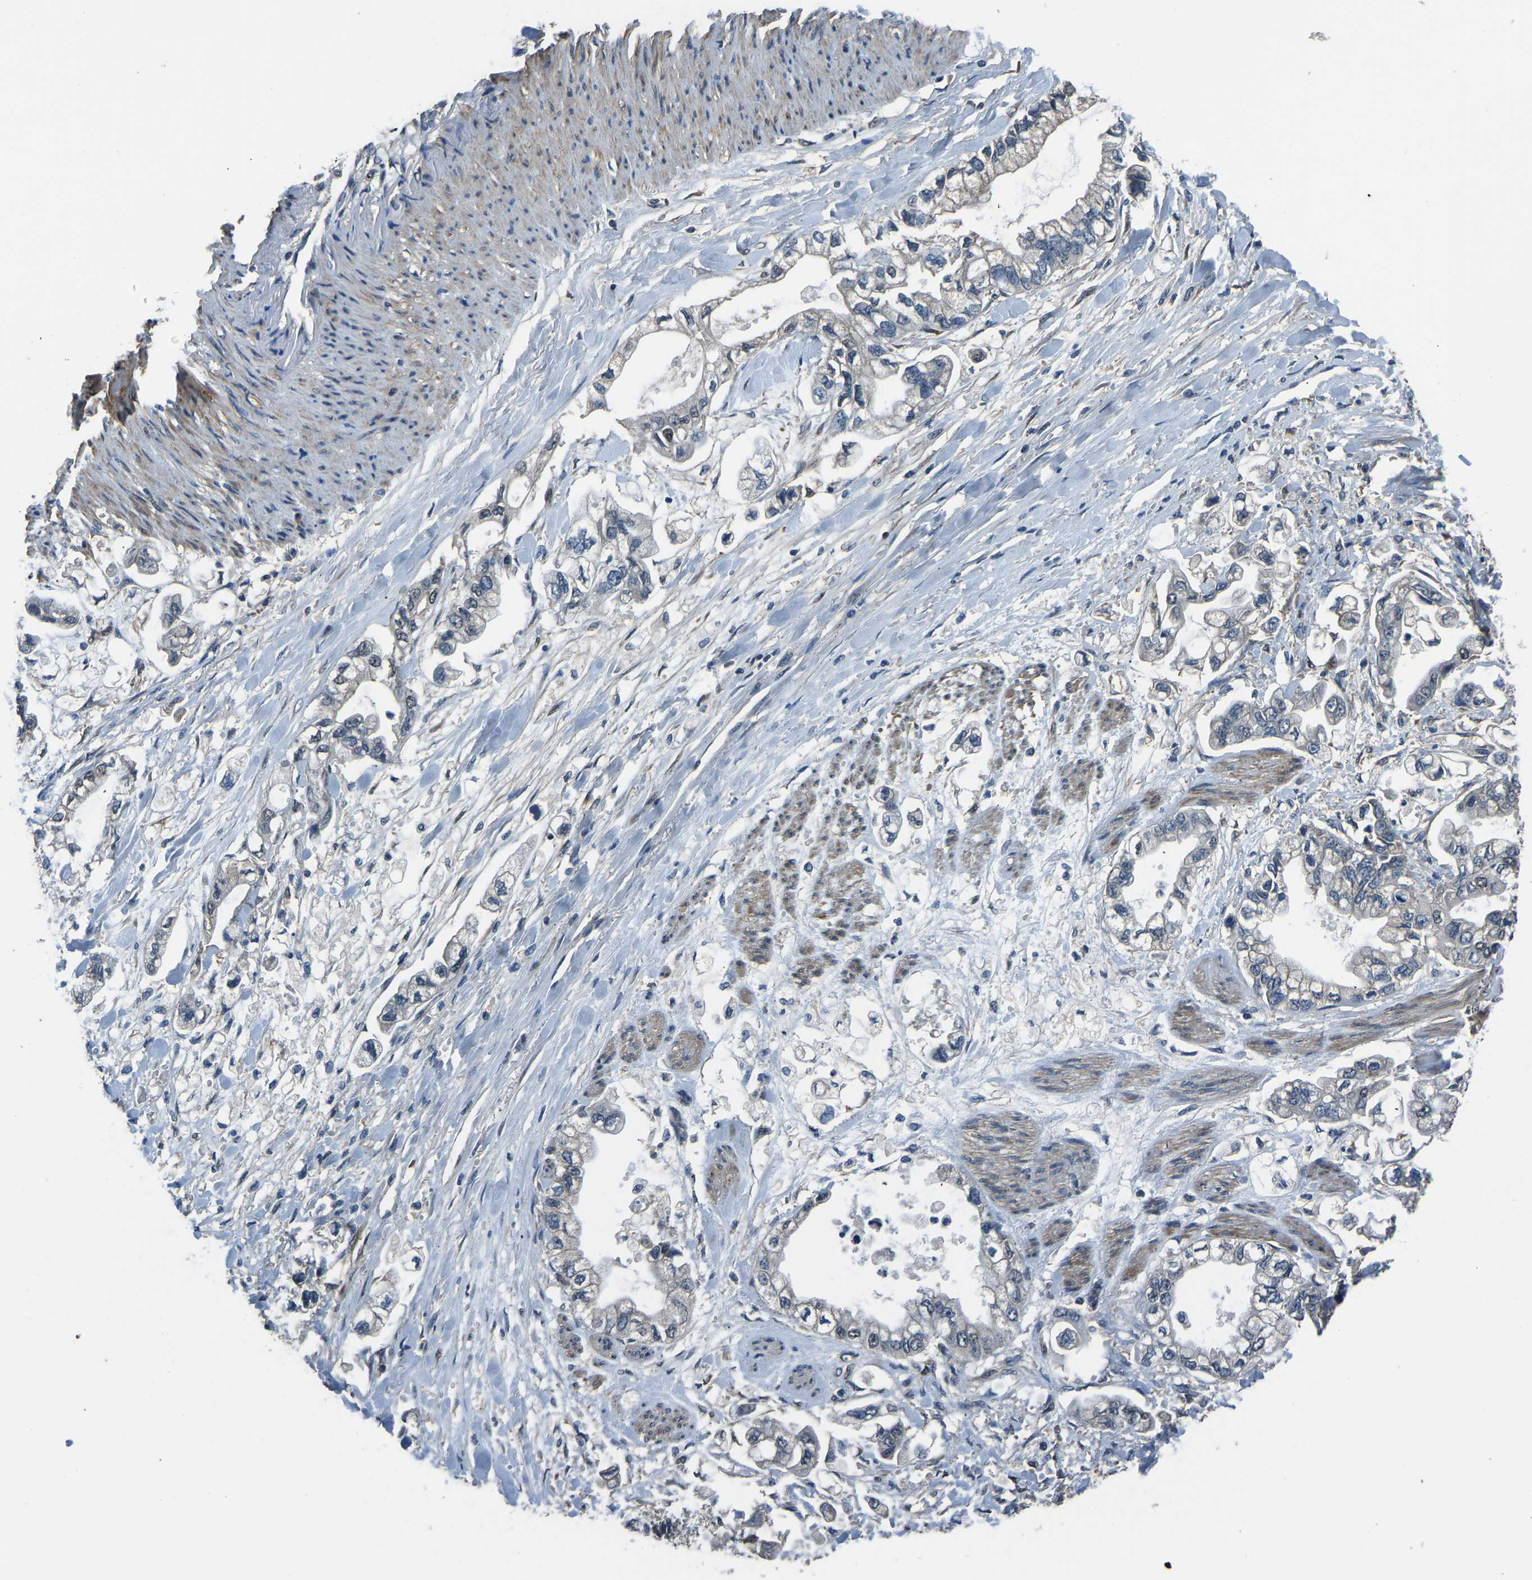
{"staining": {"intensity": "negative", "quantity": "none", "location": "none"}, "tissue": "stomach cancer", "cell_type": "Tumor cells", "image_type": "cancer", "snomed": [{"axis": "morphology", "description": "Normal tissue, NOS"}, {"axis": "morphology", "description": "Adenocarcinoma, NOS"}, {"axis": "topography", "description": "Stomach"}], "caption": "Micrograph shows no protein expression in tumor cells of adenocarcinoma (stomach) tissue.", "gene": "TOX4", "patient": {"sex": "male", "age": 62}}